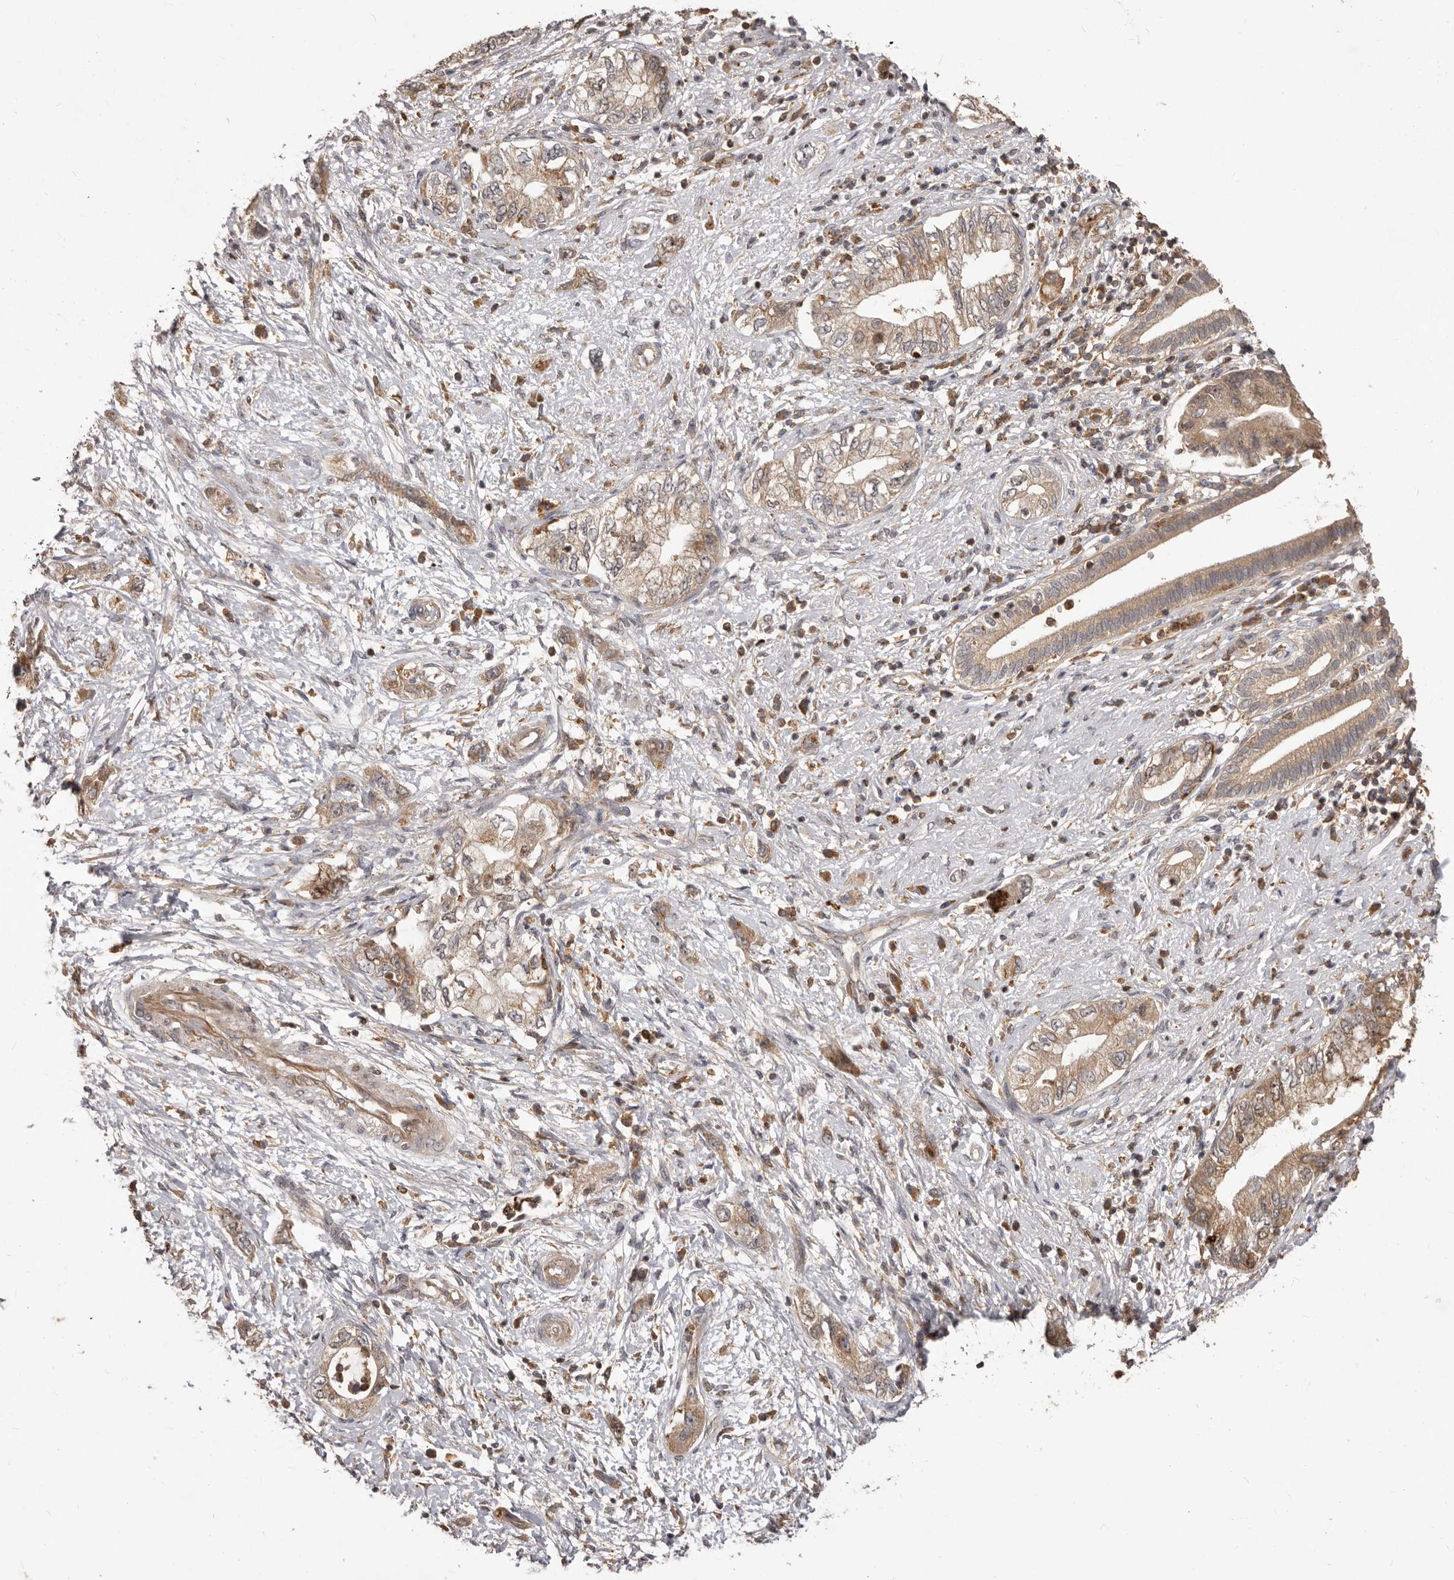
{"staining": {"intensity": "weak", "quantity": ">75%", "location": "cytoplasmic/membranous,nuclear"}, "tissue": "pancreatic cancer", "cell_type": "Tumor cells", "image_type": "cancer", "snomed": [{"axis": "morphology", "description": "Adenocarcinoma, NOS"}, {"axis": "topography", "description": "Pancreas"}], "caption": "This is an image of immunohistochemistry staining of adenocarcinoma (pancreatic), which shows weak expression in the cytoplasmic/membranous and nuclear of tumor cells.", "gene": "RNF187", "patient": {"sex": "female", "age": 73}}